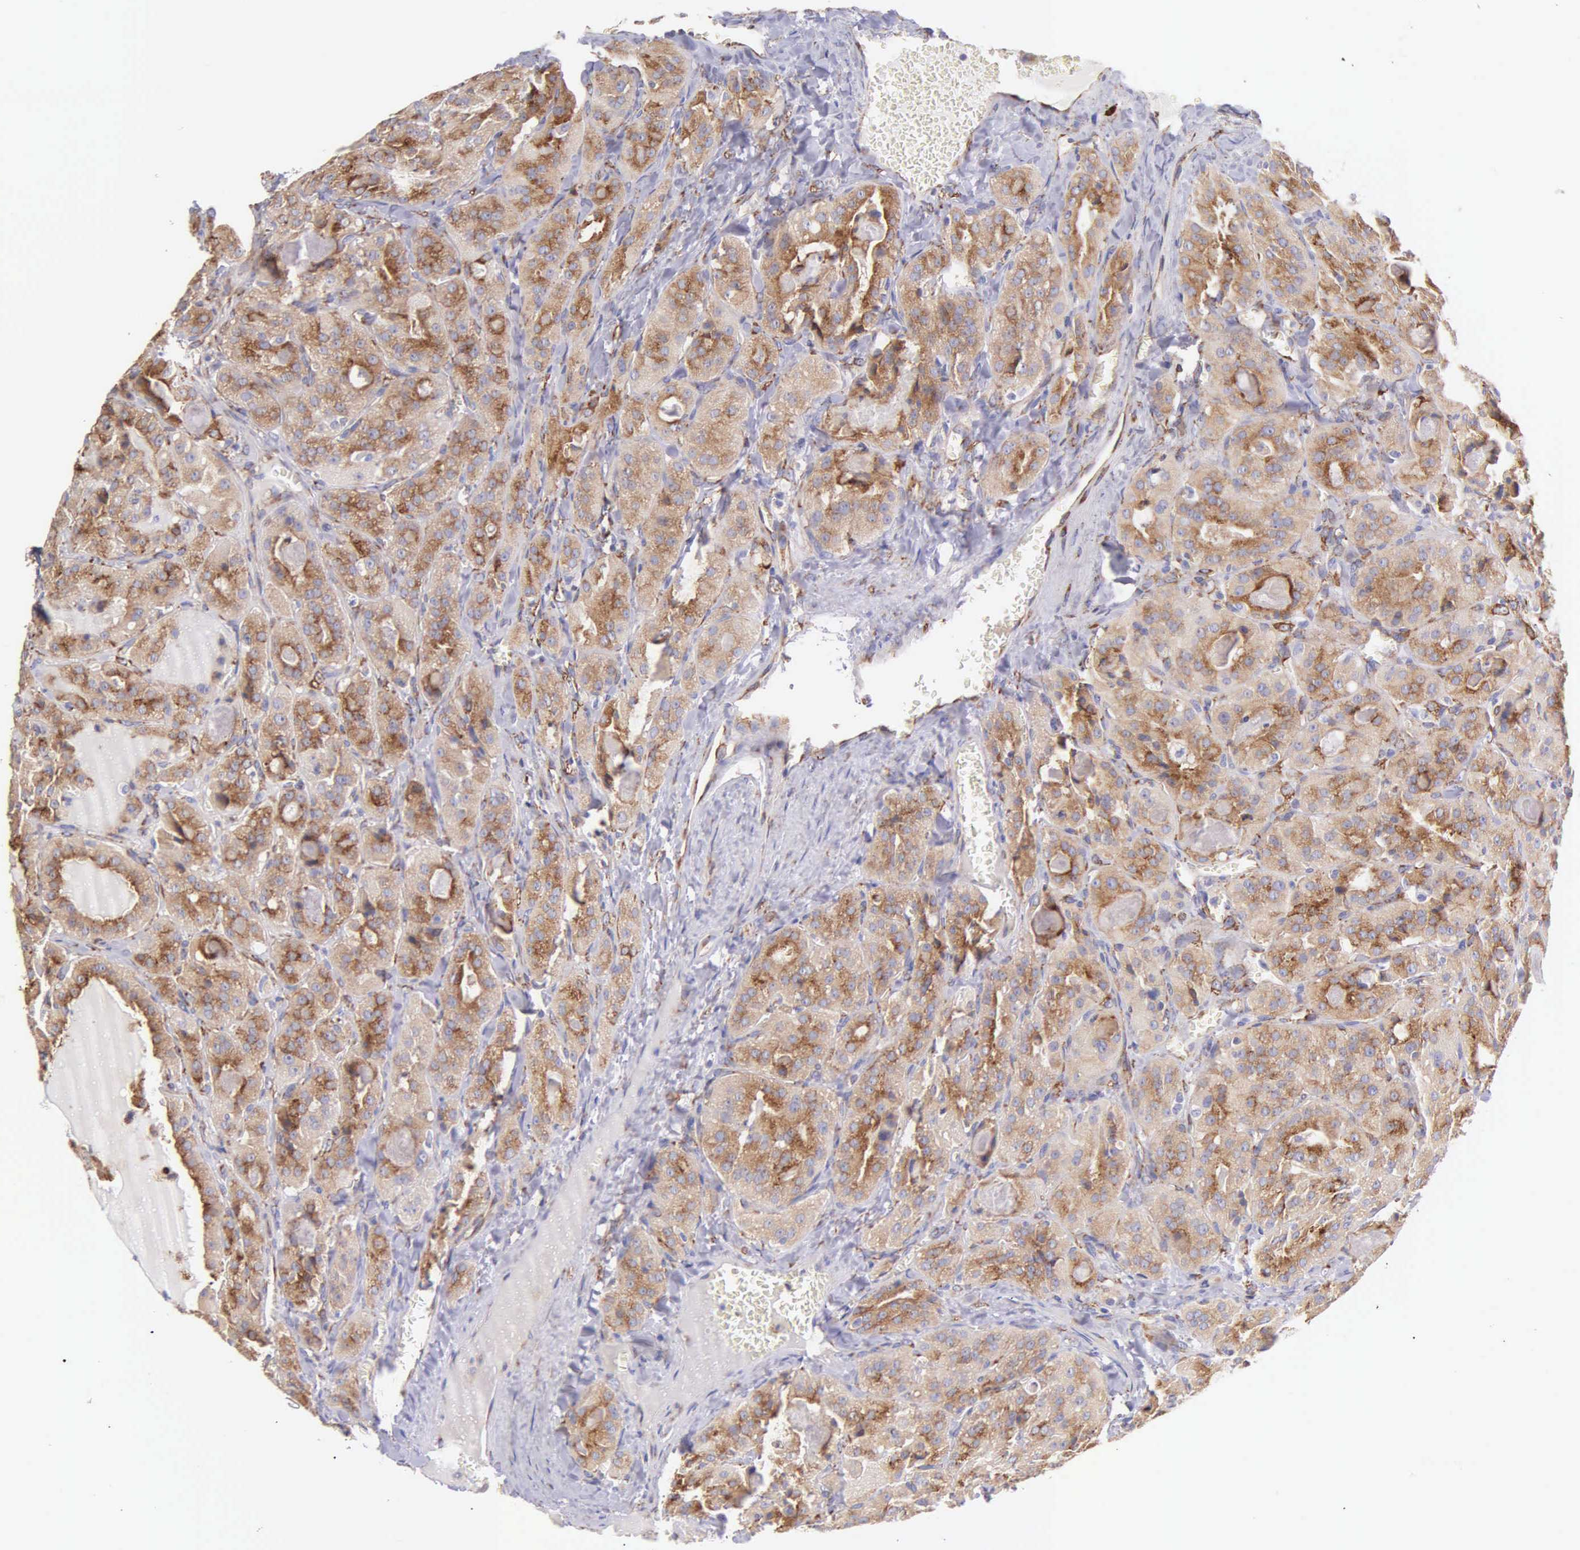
{"staining": {"intensity": "moderate", "quantity": ">75%", "location": "cytoplasmic/membranous"}, "tissue": "thyroid cancer", "cell_type": "Tumor cells", "image_type": "cancer", "snomed": [{"axis": "morphology", "description": "Carcinoma, NOS"}, {"axis": "topography", "description": "Thyroid gland"}], "caption": "Thyroid carcinoma stained for a protein reveals moderate cytoplasmic/membranous positivity in tumor cells. The staining was performed using DAB (3,3'-diaminobenzidine) to visualize the protein expression in brown, while the nuclei were stained in blue with hematoxylin (Magnification: 20x).", "gene": "CKAP4", "patient": {"sex": "male", "age": 76}}